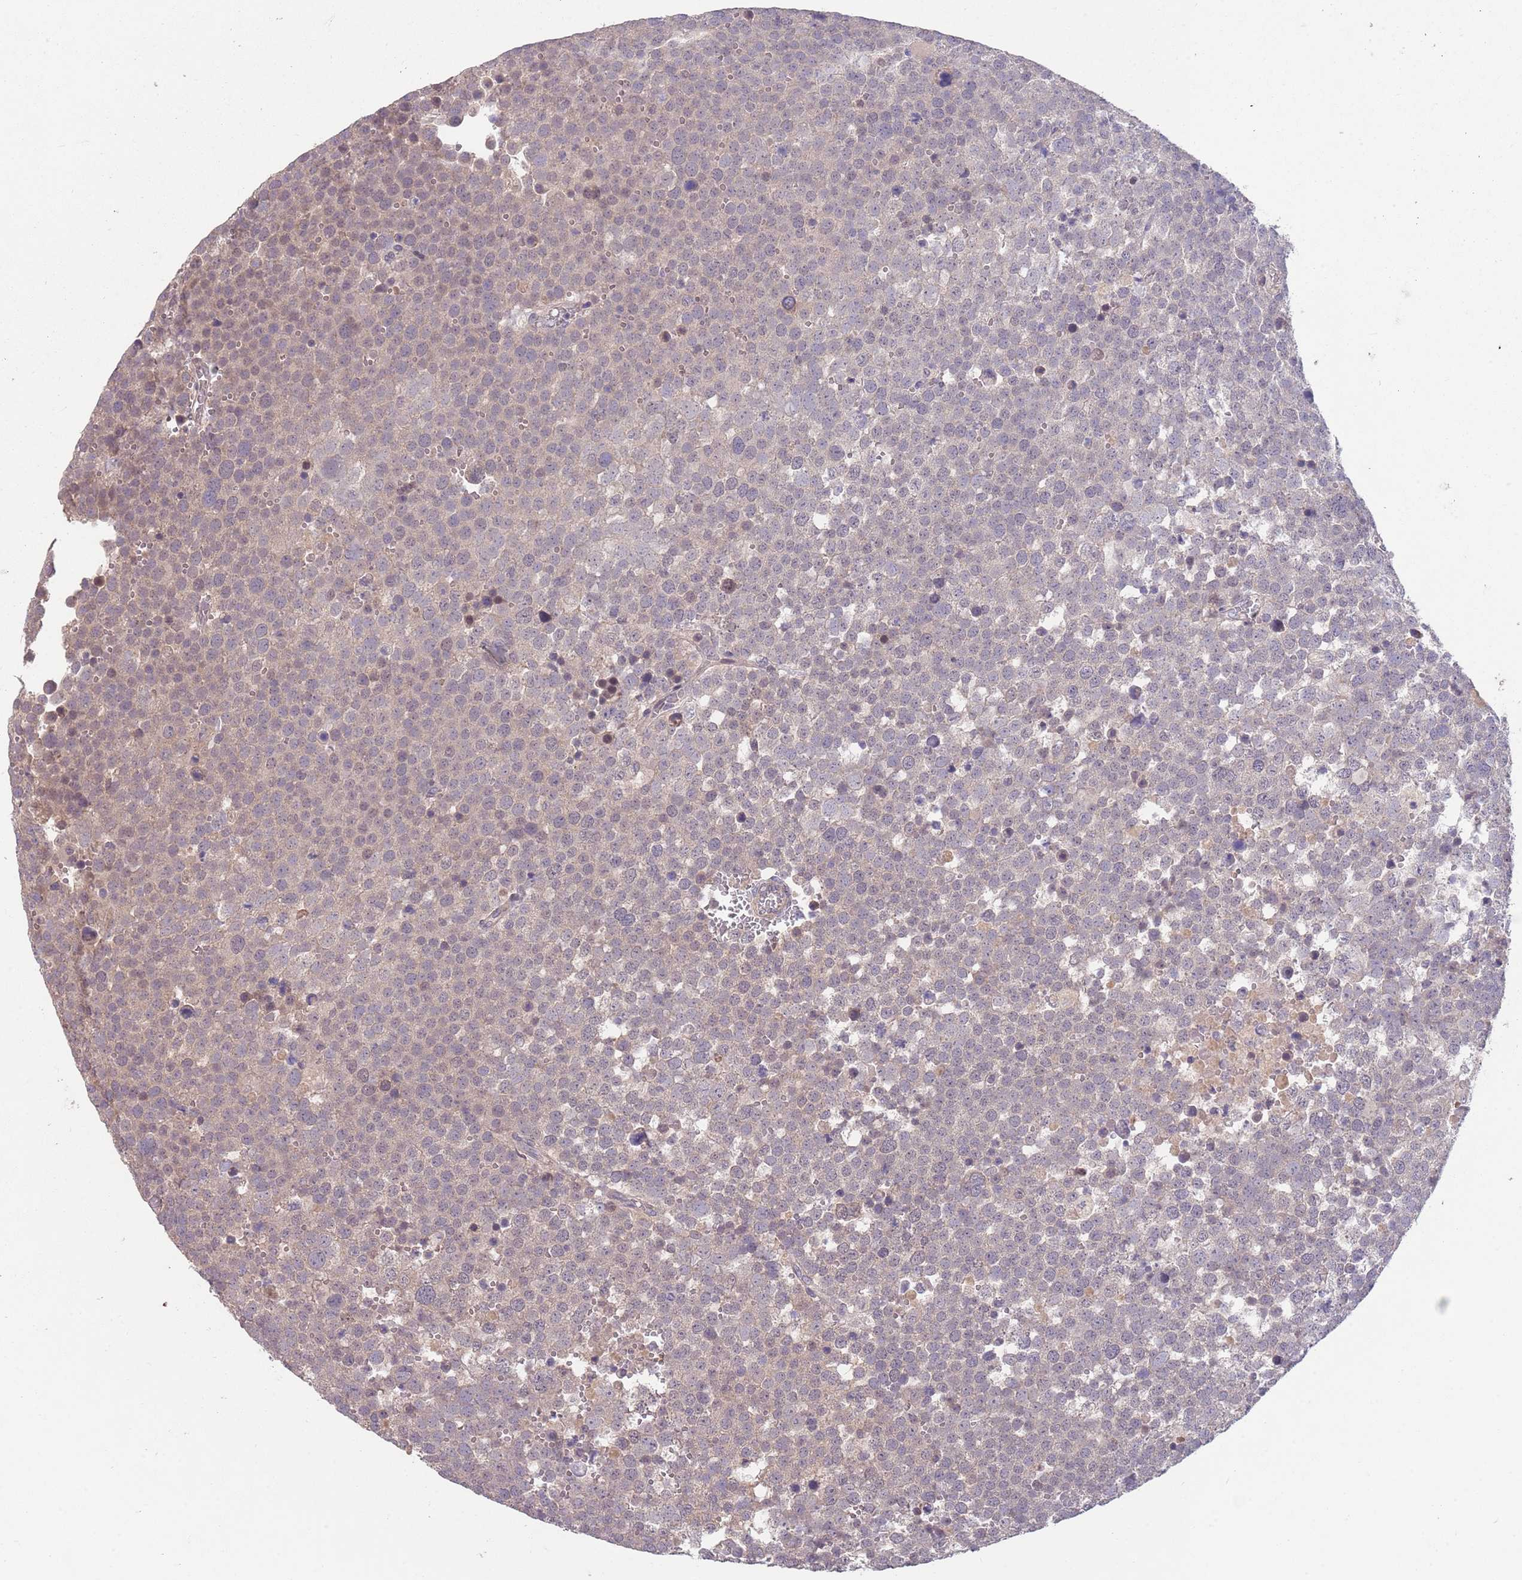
{"staining": {"intensity": "weak", "quantity": "<25%", "location": "cytoplasmic/membranous"}, "tissue": "testis cancer", "cell_type": "Tumor cells", "image_type": "cancer", "snomed": [{"axis": "morphology", "description": "Seminoma, NOS"}, {"axis": "topography", "description": "Testis"}], "caption": "Tumor cells are negative for brown protein staining in testis cancer.", "gene": "MEI1", "patient": {"sex": "male", "age": 71}}